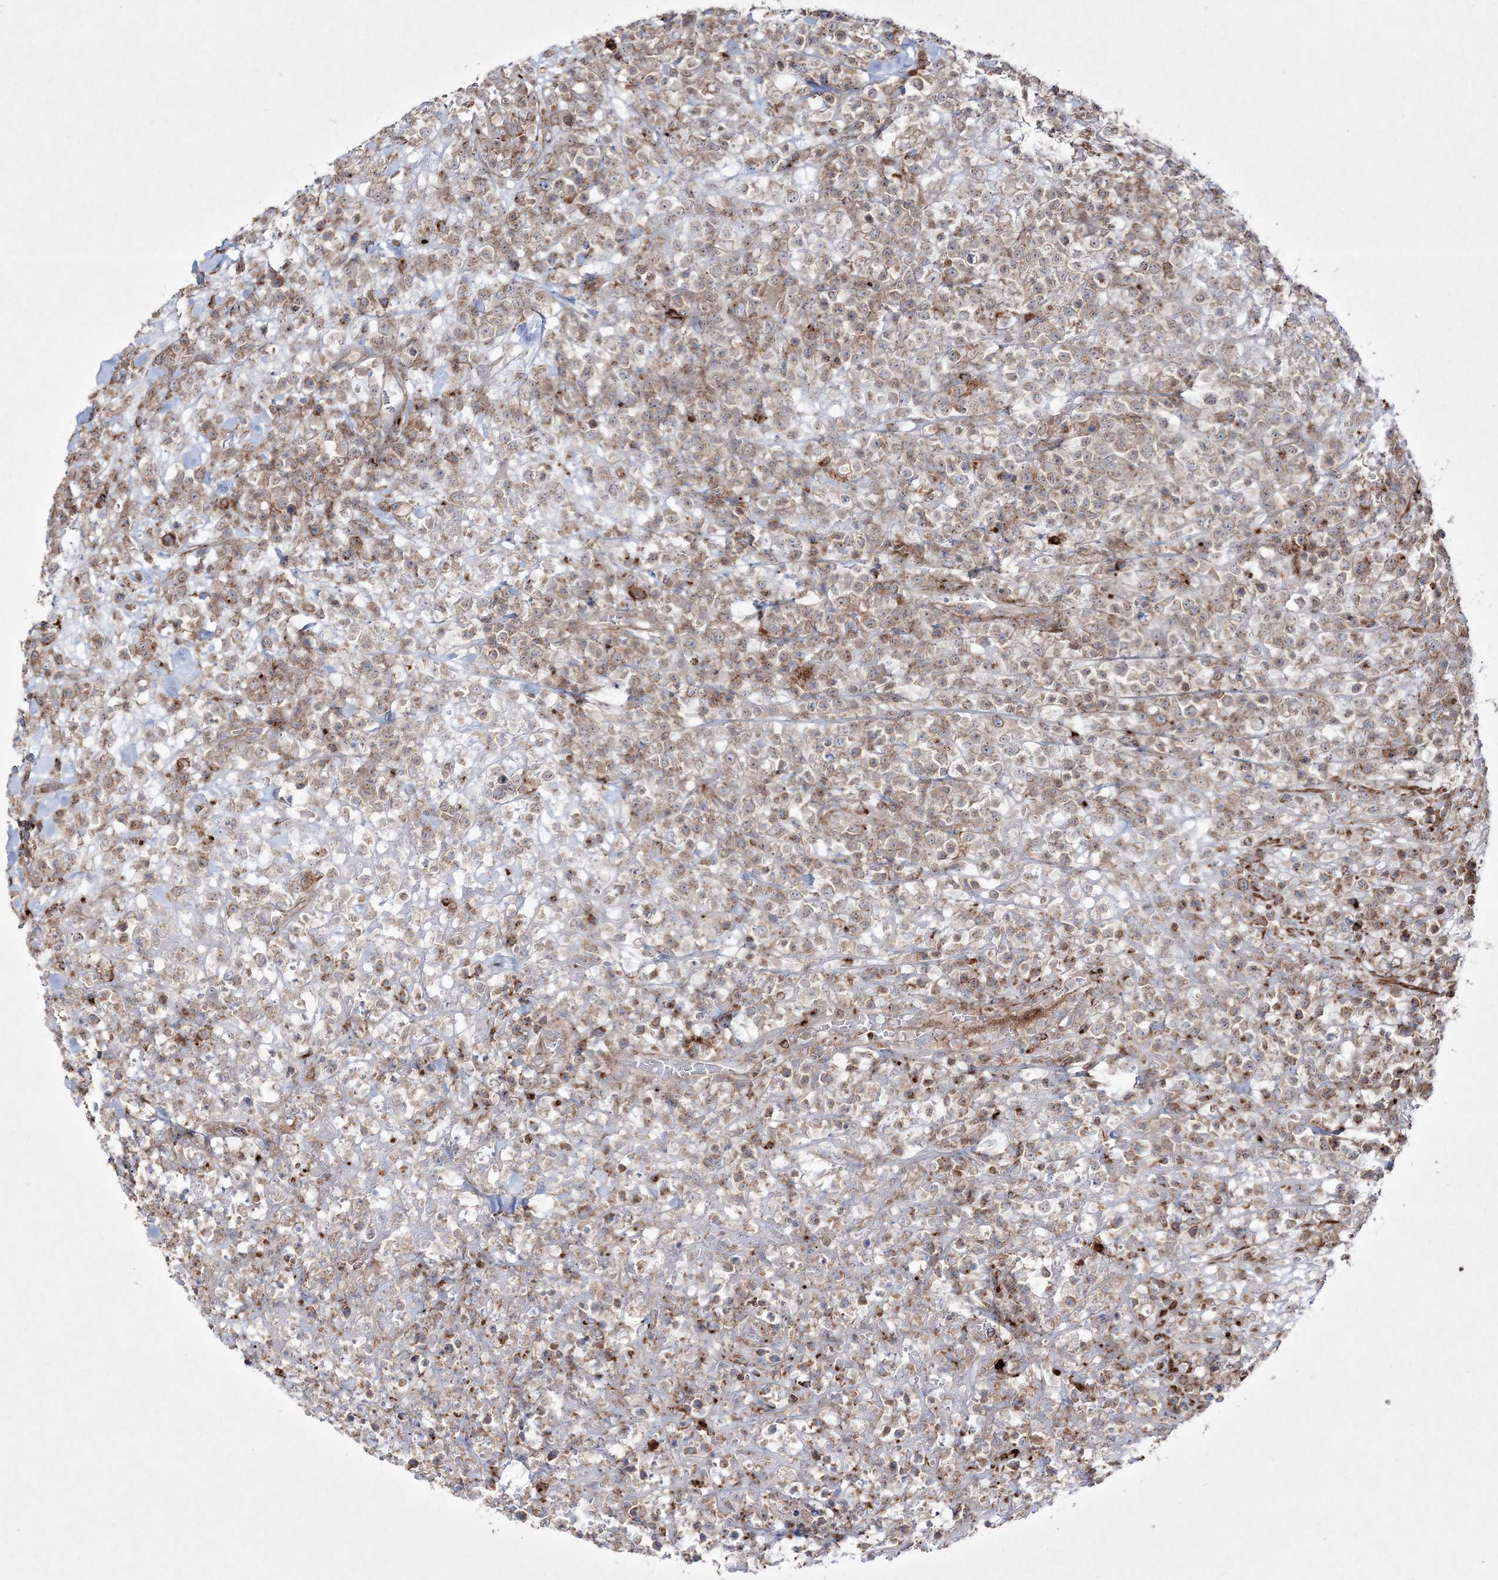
{"staining": {"intensity": "weak", "quantity": "25%-75%", "location": "cytoplasmic/membranous"}, "tissue": "lymphoma", "cell_type": "Tumor cells", "image_type": "cancer", "snomed": [{"axis": "morphology", "description": "Malignant lymphoma, non-Hodgkin's type, High grade"}, {"axis": "topography", "description": "Colon"}], "caption": "Lymphoma was stained to show a protein in brown. There is low levels of weak cytoplasmic/membranous positivity in about 25%-75% of tumor cells.", "gene": "RICTOR", "patient": {"sex": "female", "age": 53}}